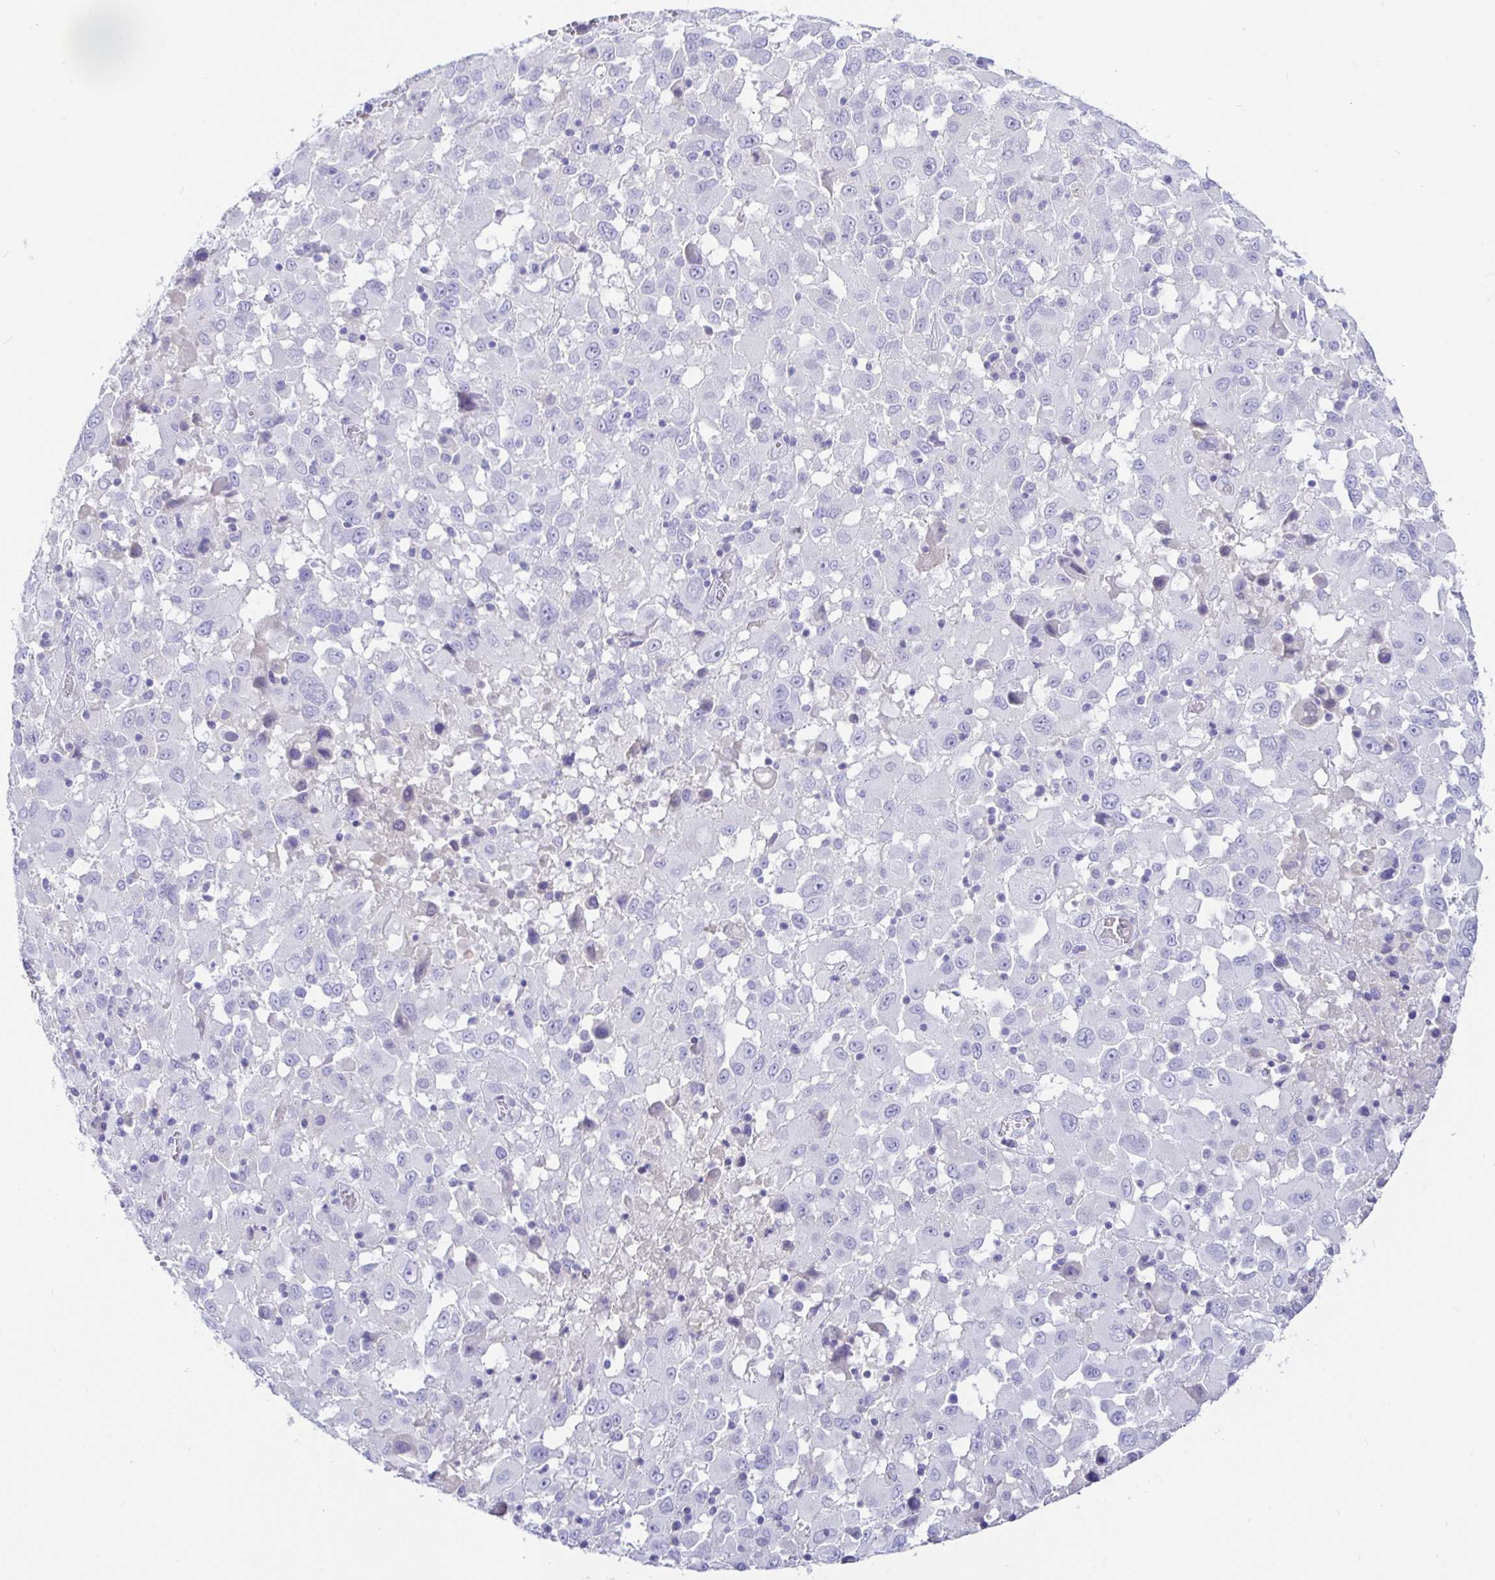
{"staining": {"intensity": "negative", "quantity": "none", "location": "none"}, "tissue": "melanoma", "cell_type": "Tumor cells", "image_type": "cancer", "snomed": [{"axis": "morphology", "description": "Malignant melanoma, Metastatic site"}, {"axis": "topography", "description": "Soft tissue"}], "caption": "Melanoma was stained to show a protein in brown. There is no significant staining in tumor cells. Brightfield microscopy of immunohistochemistry (IHC) stained with DAB (3,3'-diaminobenzidine) (brown) and hematoxylin (blue), captured at high magnification.", "gene": "TPTE", "patient": {"sex": "male", "age": 50}}